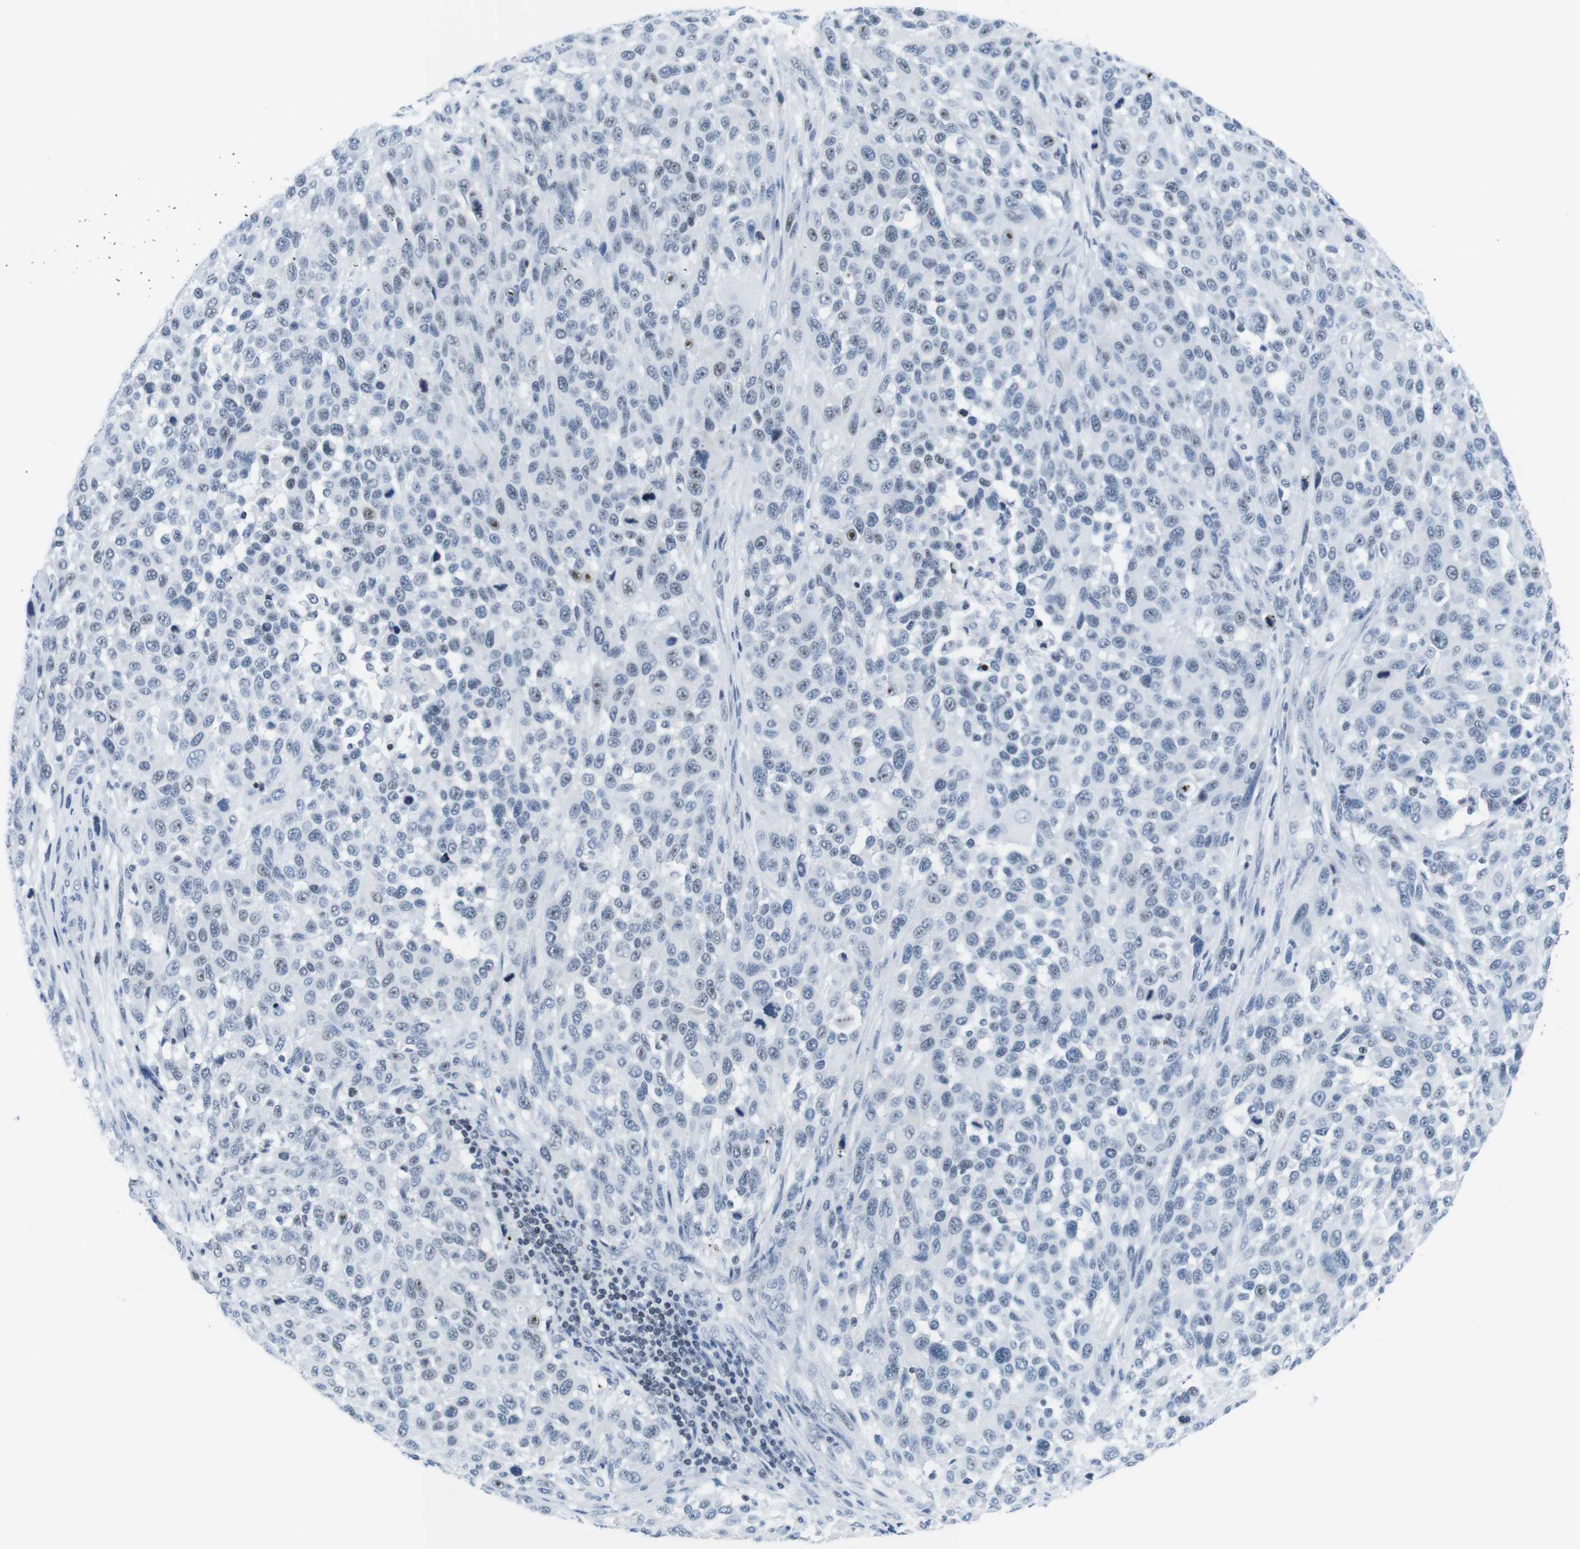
{"staining": {"intensity": "weak", "quantity": "<25%", "location": "nuclear"}, "tissue": "melanoma", "cell_type": "Tumor cells", "image_type": "cancer", "snomed": [{"axis": "morphology", "description": "Malignant melanoma, Metastatic site"}, {"axis": "topography", "description": "Lymph node"}], "caption": "Malignant melanoma (metastatic site) was stained to show a protein in brown. There is no significant positivity in tumor cells. Nuclei are stained in blue.", "gene": "NIFK", "patient": {"sex": "male", "age": 61}}